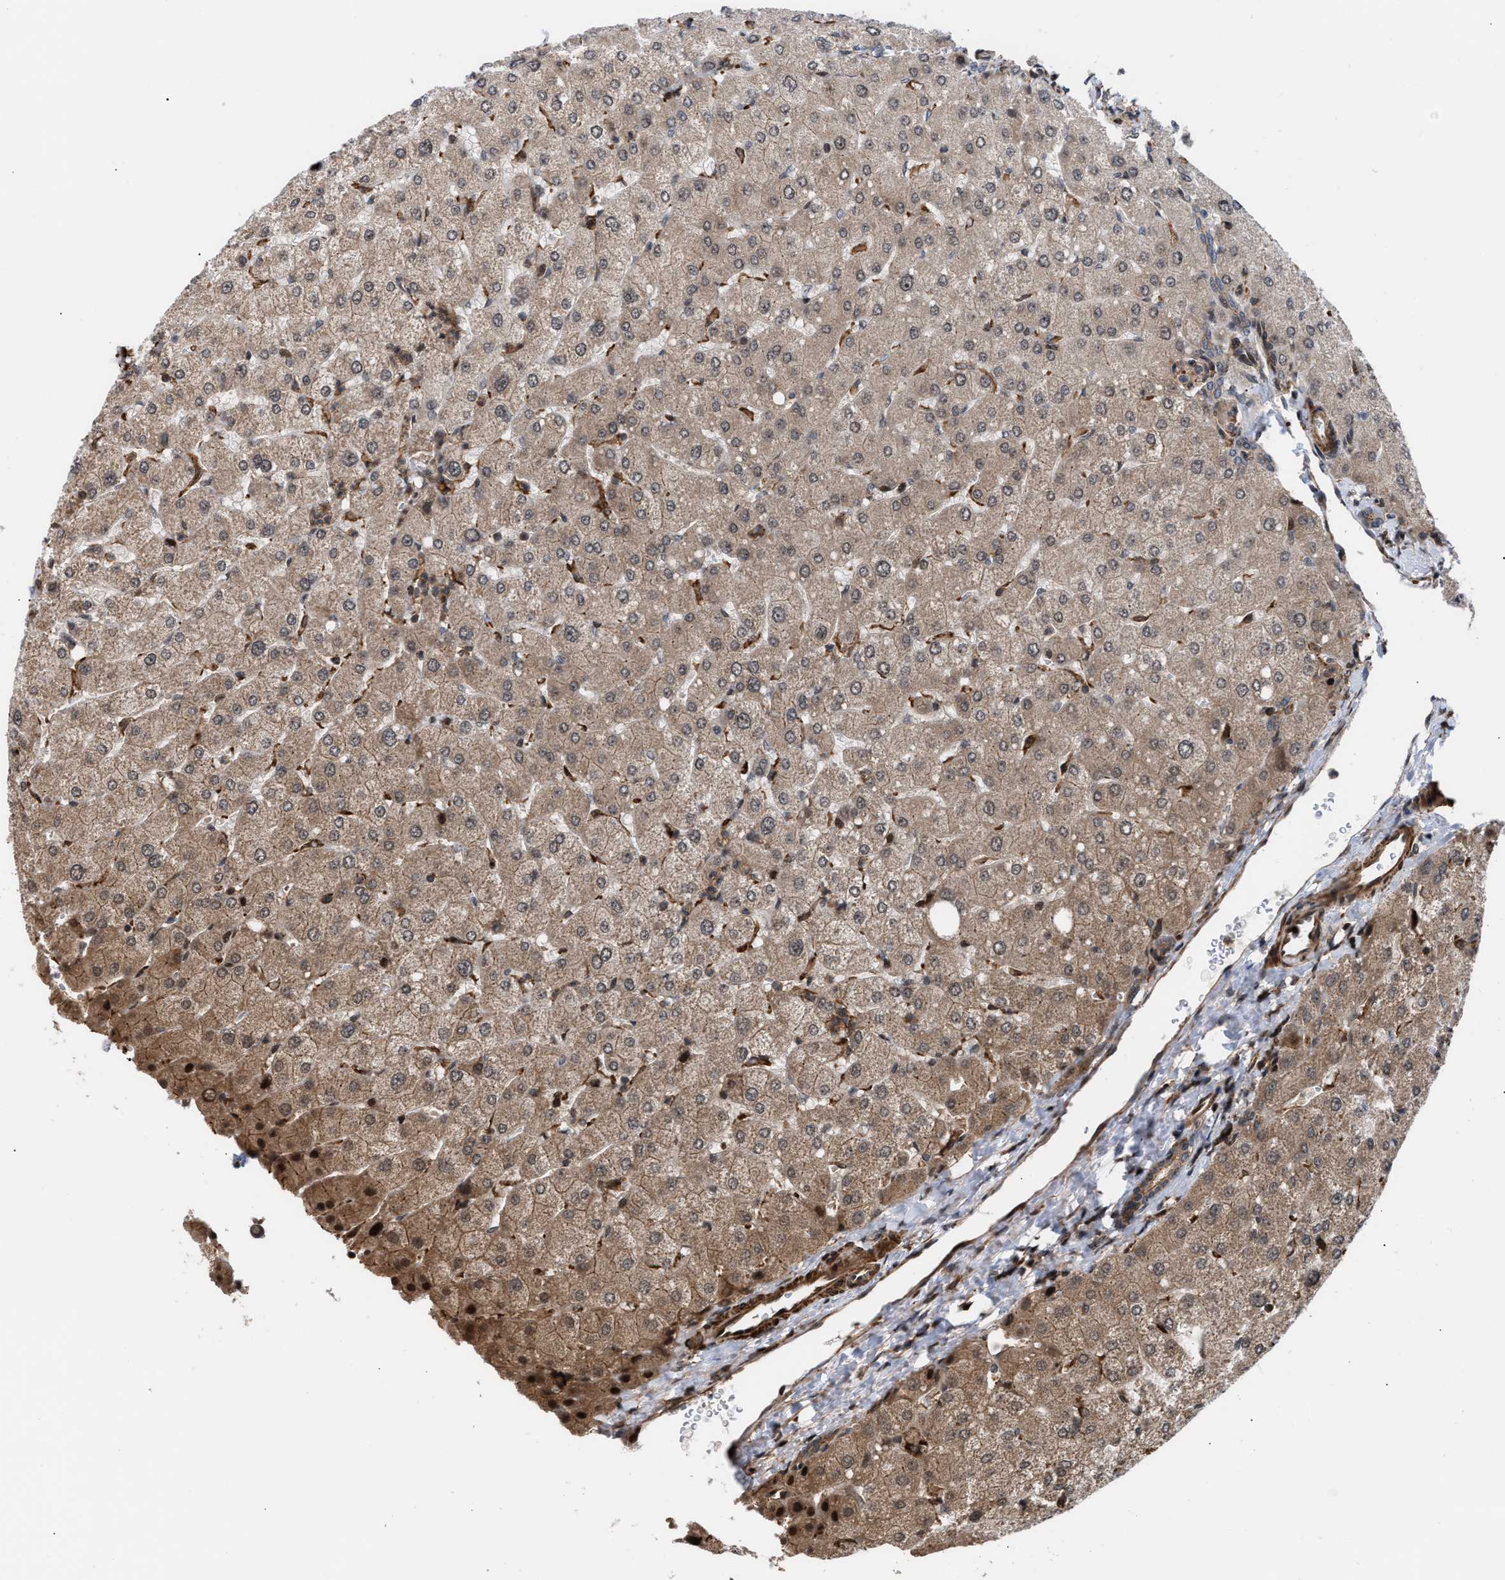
{"staining": {"intensity": "weak", "quantity": ">75%", "location": "cytoplasmic/membranous"}, "tissue": "liver", "cell_type": "Cholangiocytes", "image_type": "normal", "snomed": [{"axis": "morphology", "description": "Normal tissue, NOS"}, {"axis": "topography", "description": "Liver"}], "caption": "Weak cytoplasmic/membranous staining for a protein is appreciated in about >75% of cholangiocytes of normal liver using immunohistochemistry (IHC).", "gene": "STAU2", "patient": {"sex": "male", "age": 55}}